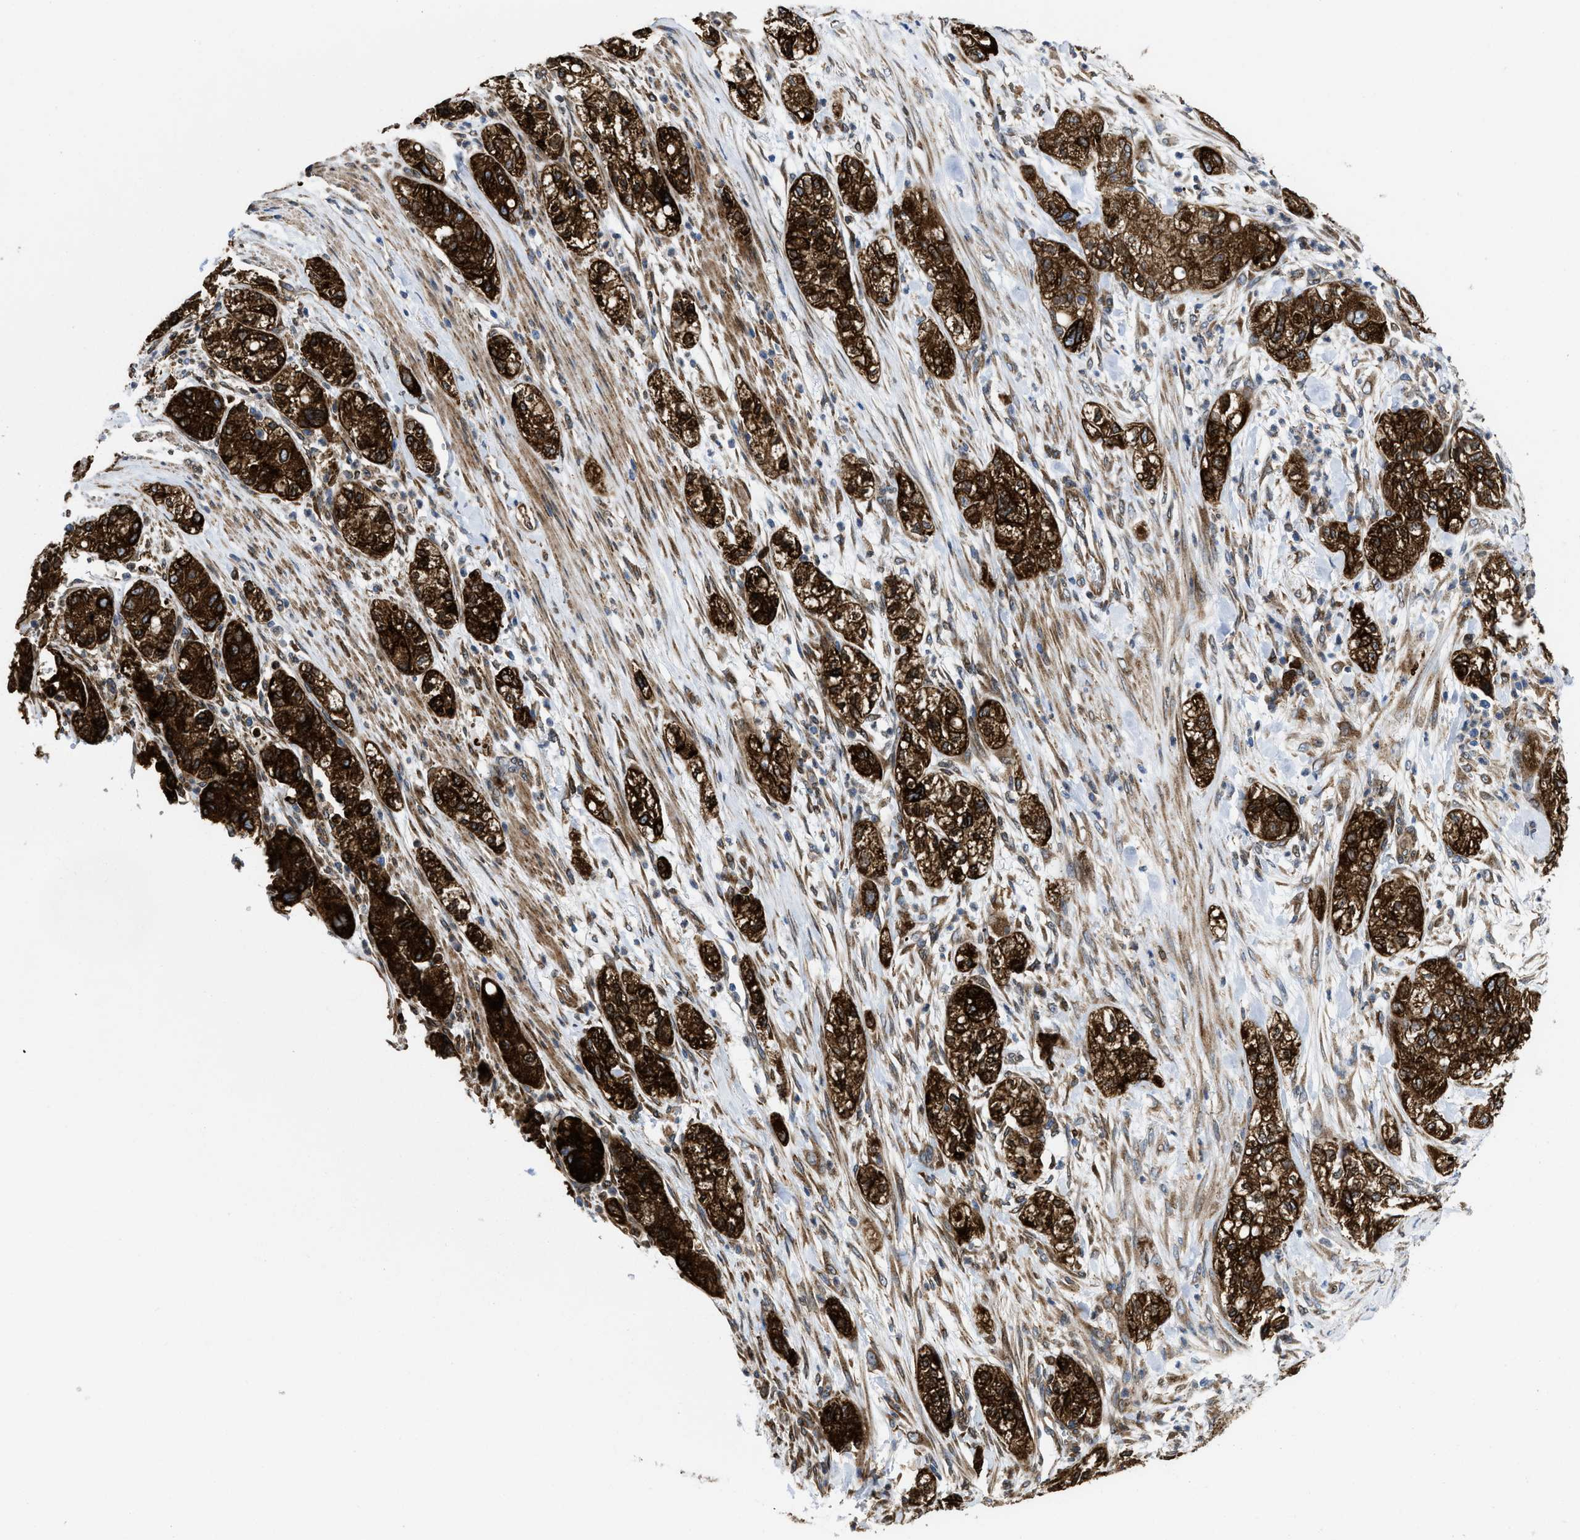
{"staining": {"intensity": "strong", "quantity": ">75%", "location": "cytoplasmic/membranous"}, "tissue": "pancreatic cancer", "cell_type": "Tumor cells", "image_type": "cancer", "snomed": [{"axis": "morphology", "description": "Adenocarcinoma, NOS"}, {"axis": "topography", "description": "Pancreas"}], "caption": "The micrograph demonstrates a brown stain indicating the presence of a protein in the cytoplasmic/membranous of tumor cells in pancreatic adenocarcinoma. (IHC, brightfield microscopy, high magnification).", "gene": "ERLIN2", "patient": {"sex": "female", "age": 78}}